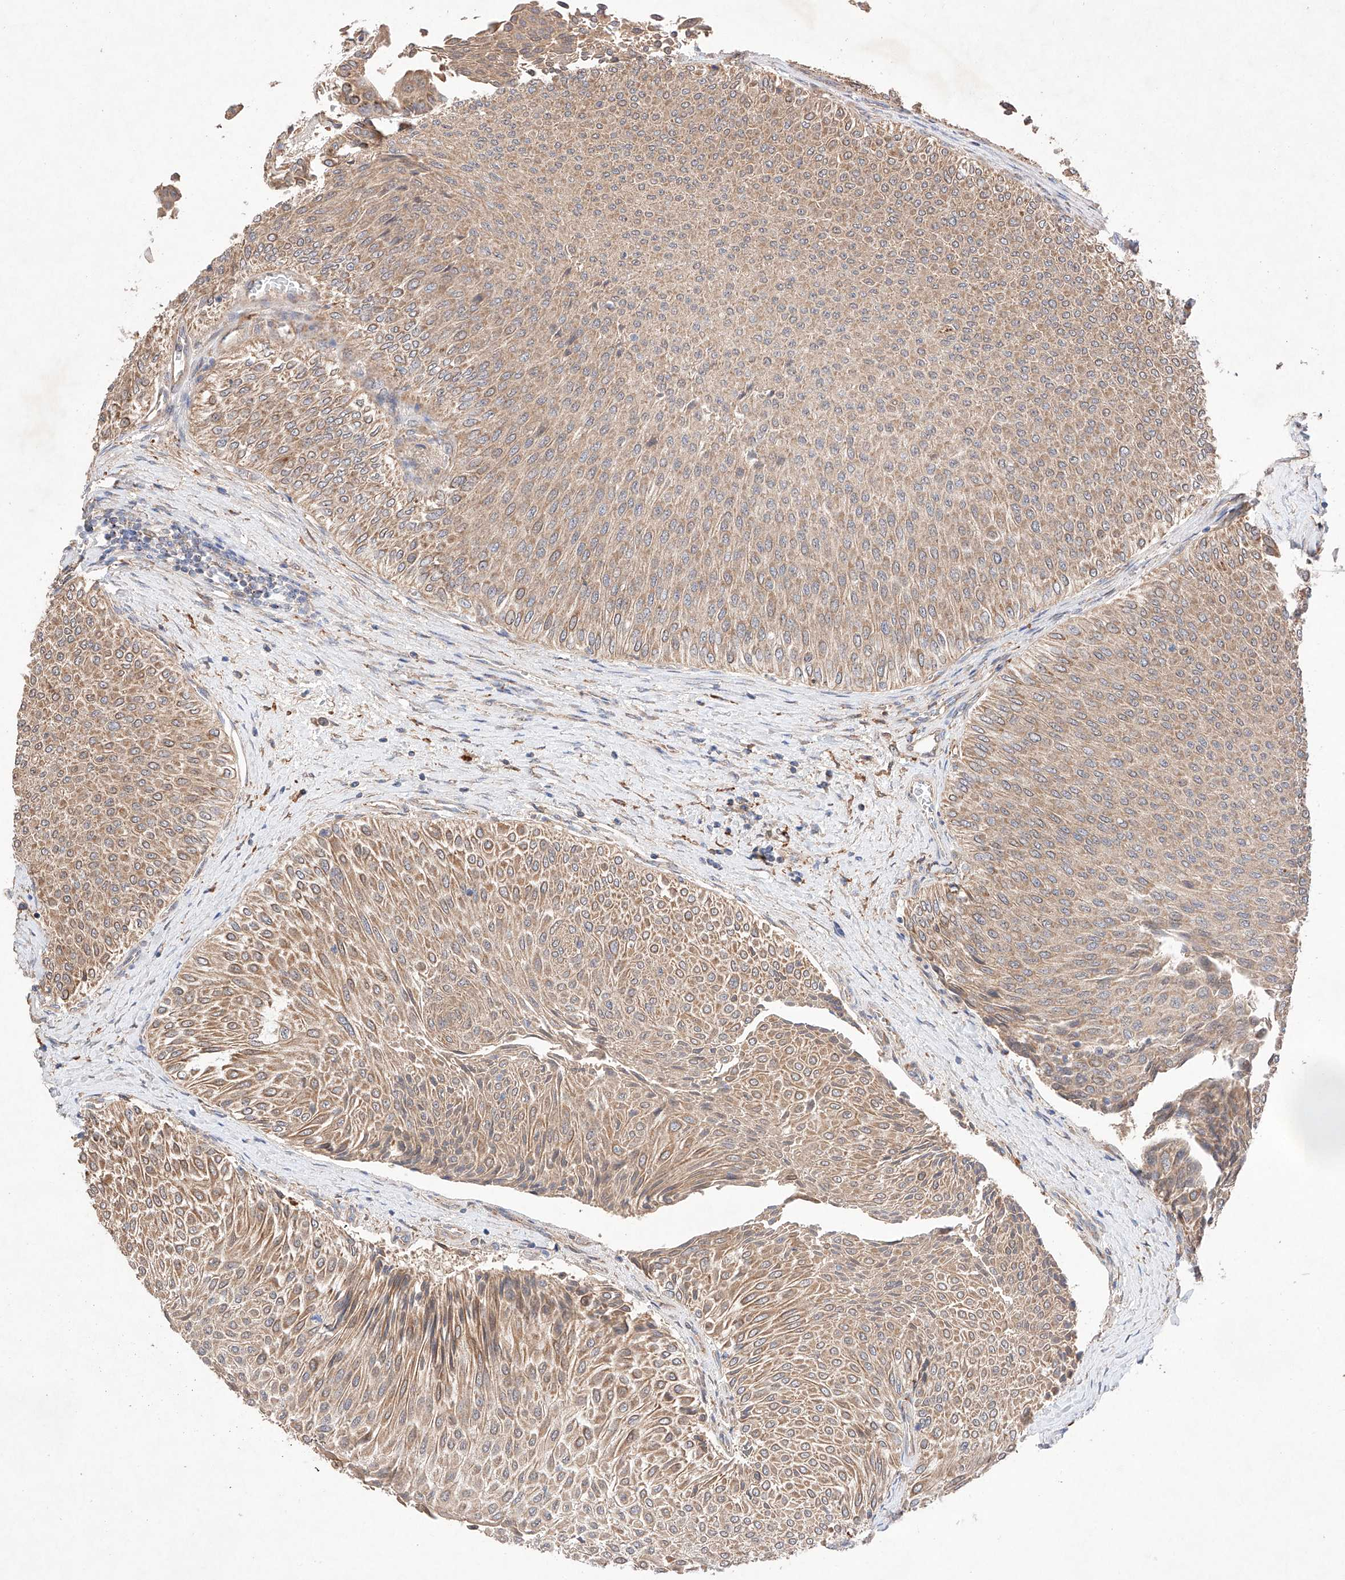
{"staining": {"intensity": "weak", "quantity": ">75%", "location": "cytoplasmic/membranous"}, "tissue": "urothelial cancer", "cell_type": "Tumor cells", "image_type": "cancer", "snomed": [{"axis": "morphology", "description": "Urothelial carcinoma, Low grade"}, {"axis": "topography", "description": "Urinary bladder"}], "caption": "IHC photomicrograph of urothelial cancer stained for a protein (brown), which exhibits low levels of weak cytoplasmic/membranous expression in about >75% of tumor cells.", "gene": "C6orf62", "patient": {"sex": "male", "age": 78}}